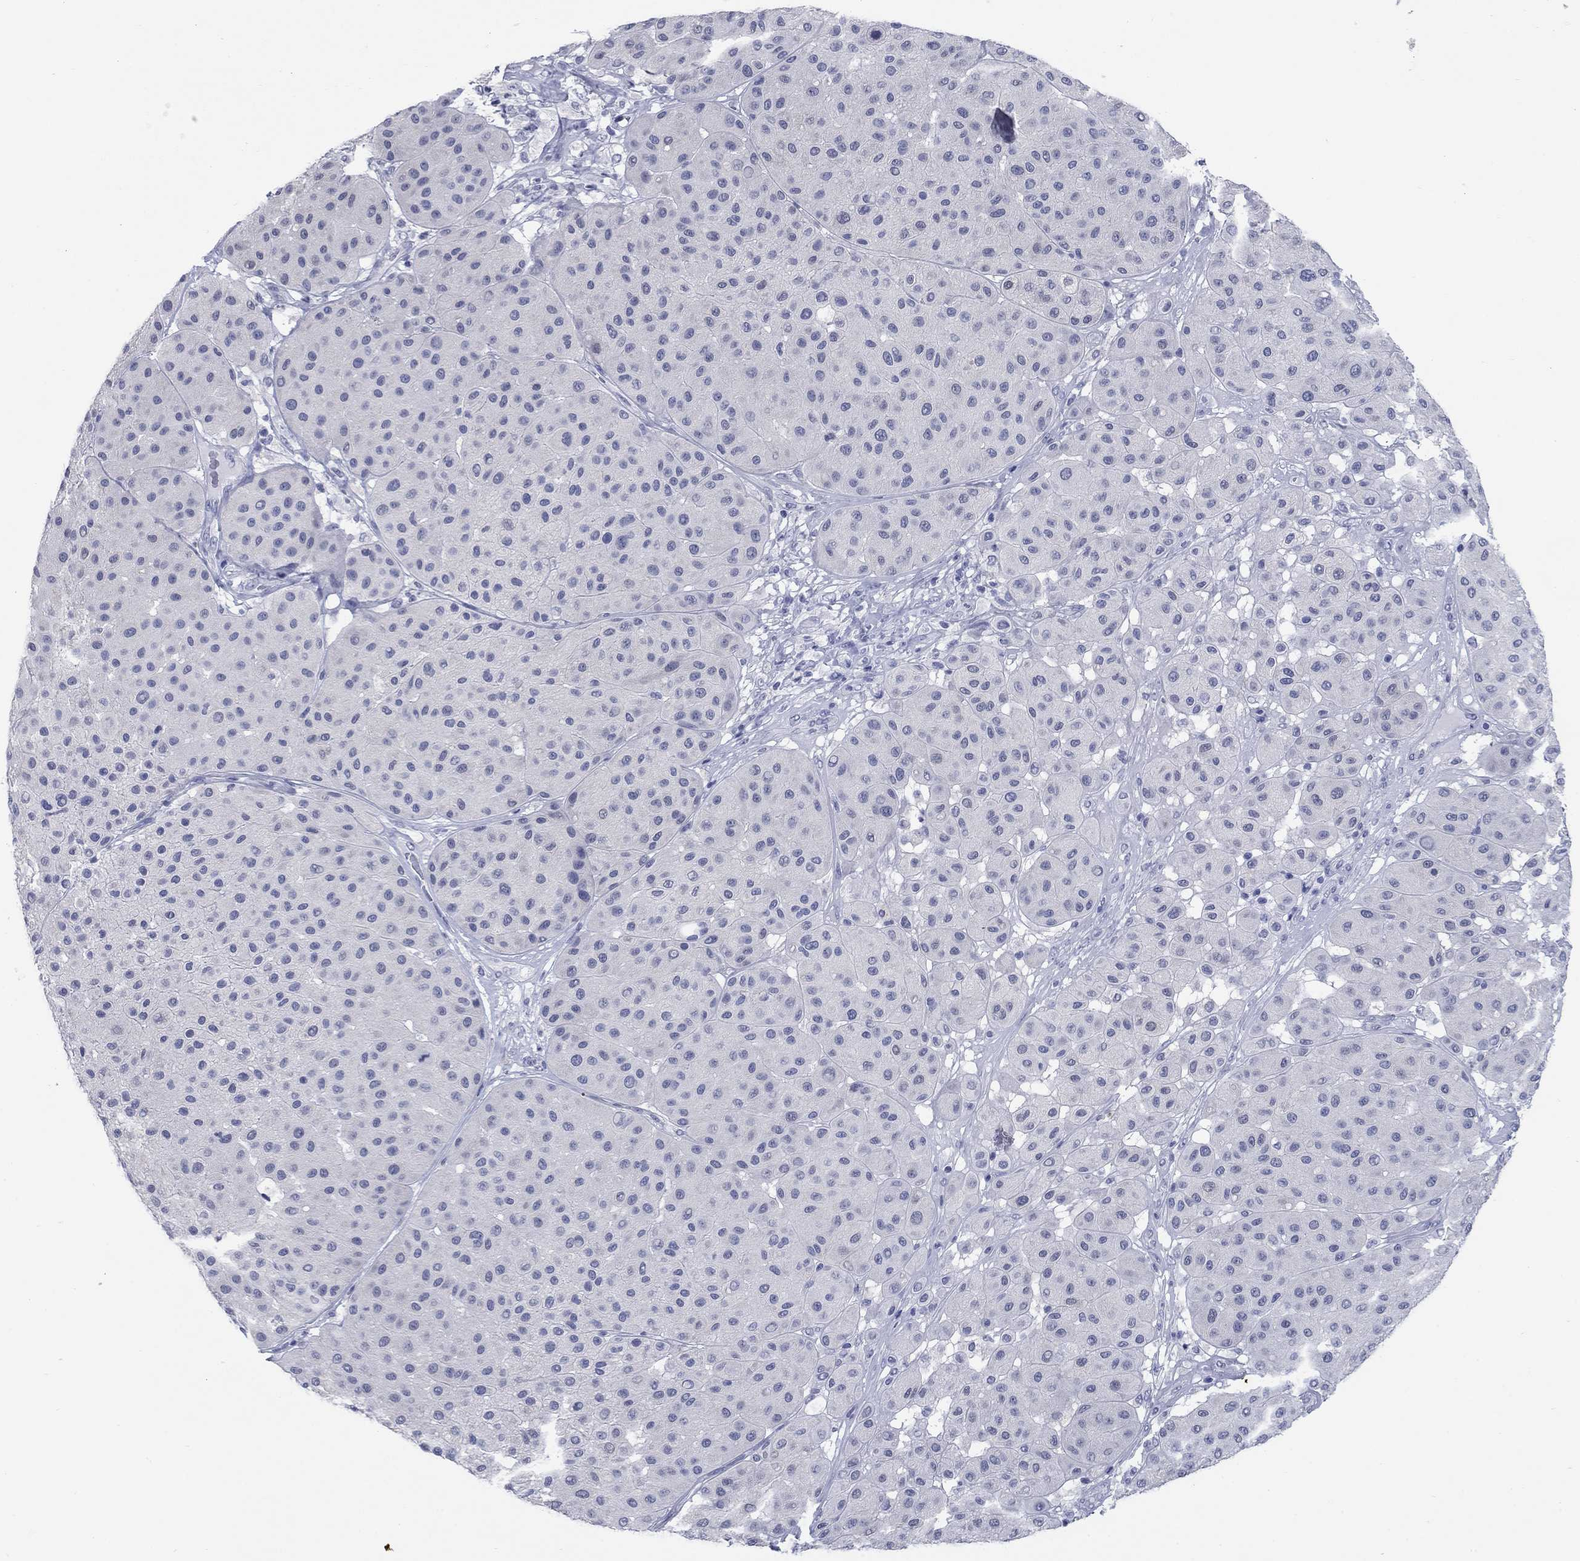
{"staining": {"intensity": "negative", "quantity": "none", "location": "none"}, "tissue": "melanoma", "cell_type": "Tumor cells", "image_type": "cancer", "snomed": [{"axis": "morphology", "description": "Malignant melanoma, Metastatic site"}, {"axis": "topography", "description": "Smooth muscle"}], "caption": "Human malignant melanoma (metastatic site) stained for a protein using immunohistochemistry displays no positivity in tumor cells.", "gene": "ATP6V1G2", "patient": {"sex": "male", "age": 41}}